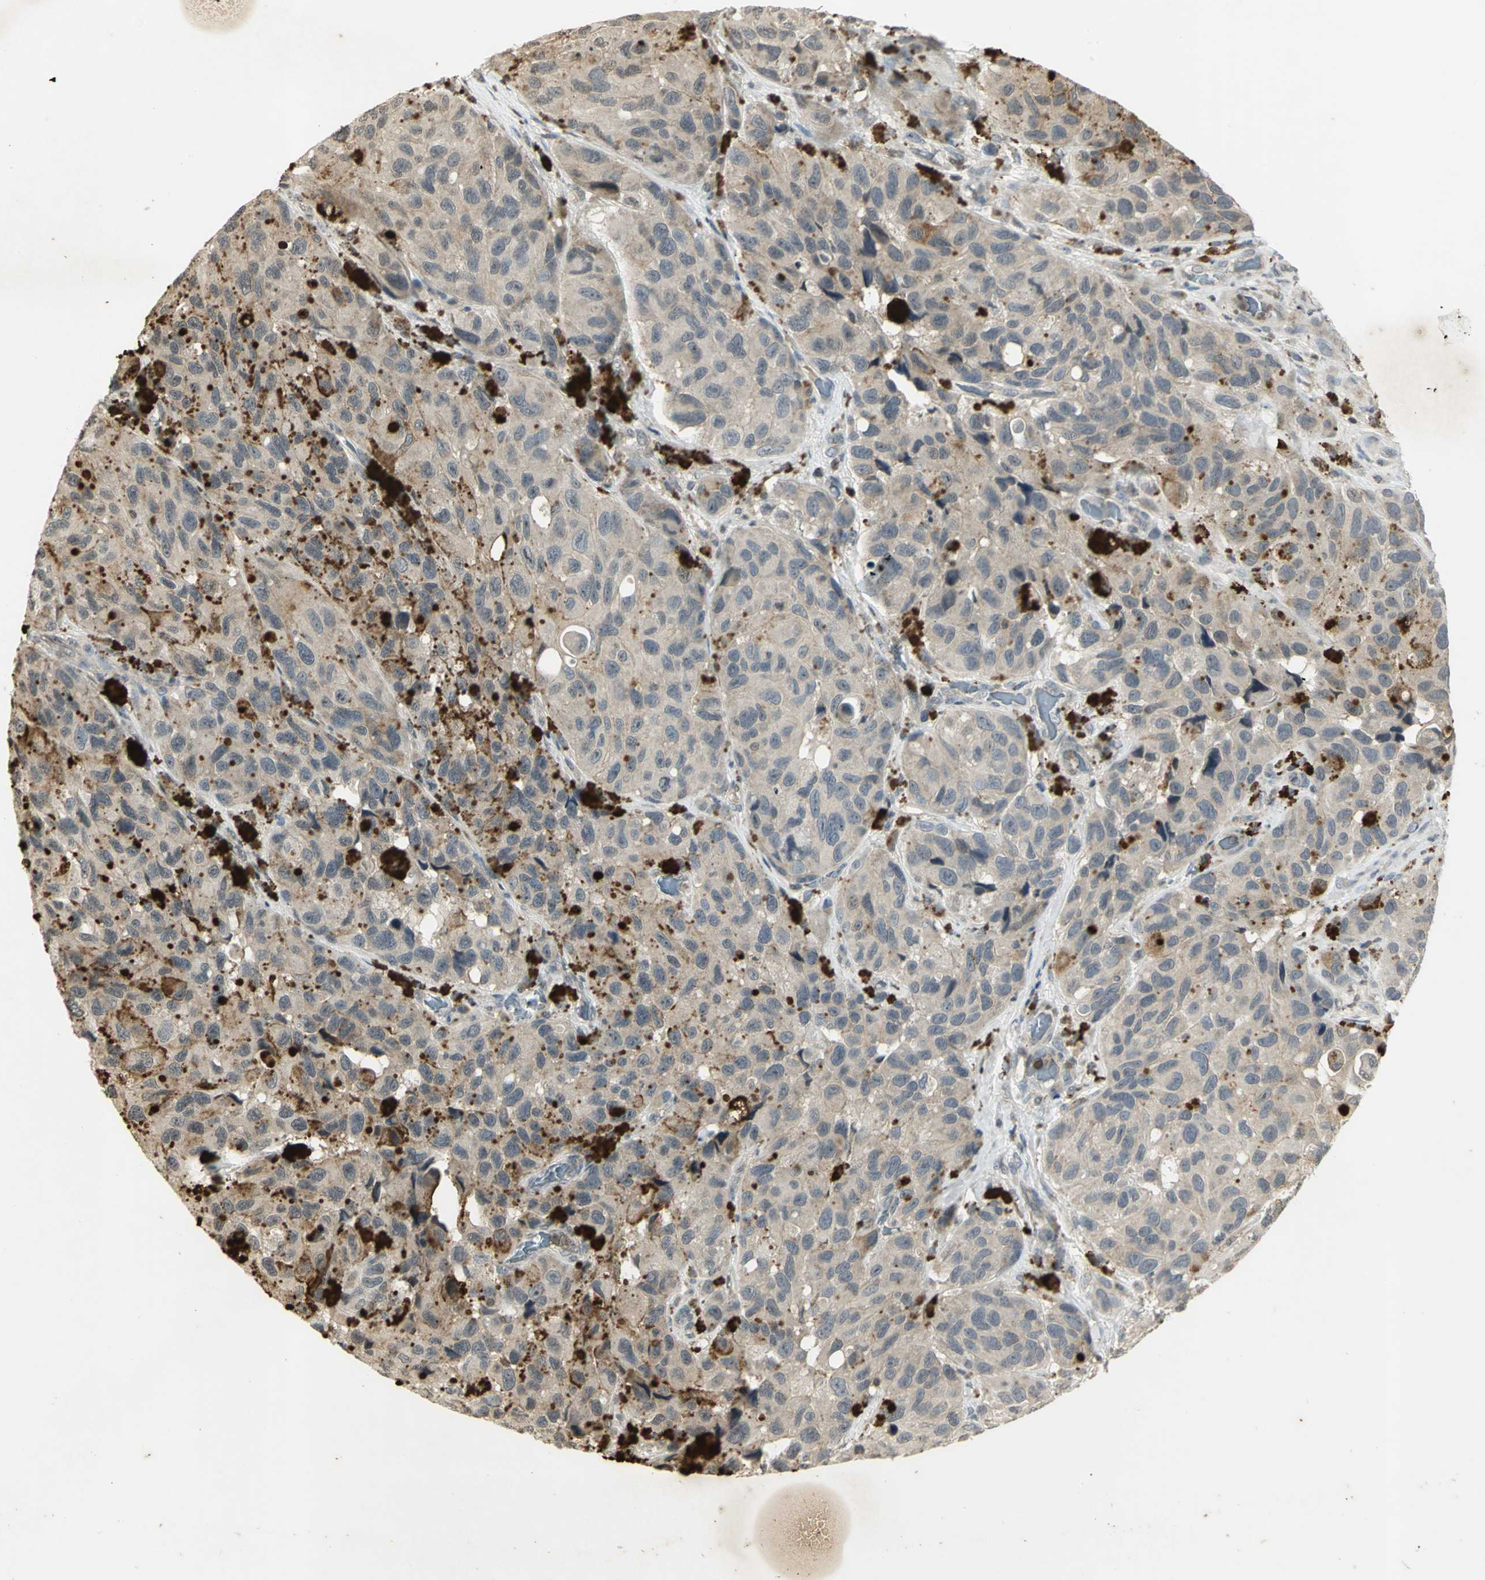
{"staining": {"intensity": "negative", "quantity": "none", "location": "none"}, "tissue": "melanoma", "cell_type": "Tumor cells", "image_type": "cancer", "snomed": [{"axis": "morphology", "description": "Malignant melanoma, NOS"}, {"axis": "topography", "description": "Skin"}], "caption": "Immunohistochemistry micrograph of neoplastic tissue: melanoma stained with DAB exhibits no significant protein staining in tumor cells.", "gene": "IL16", "patient": {"sex": "female", "age": 73}}